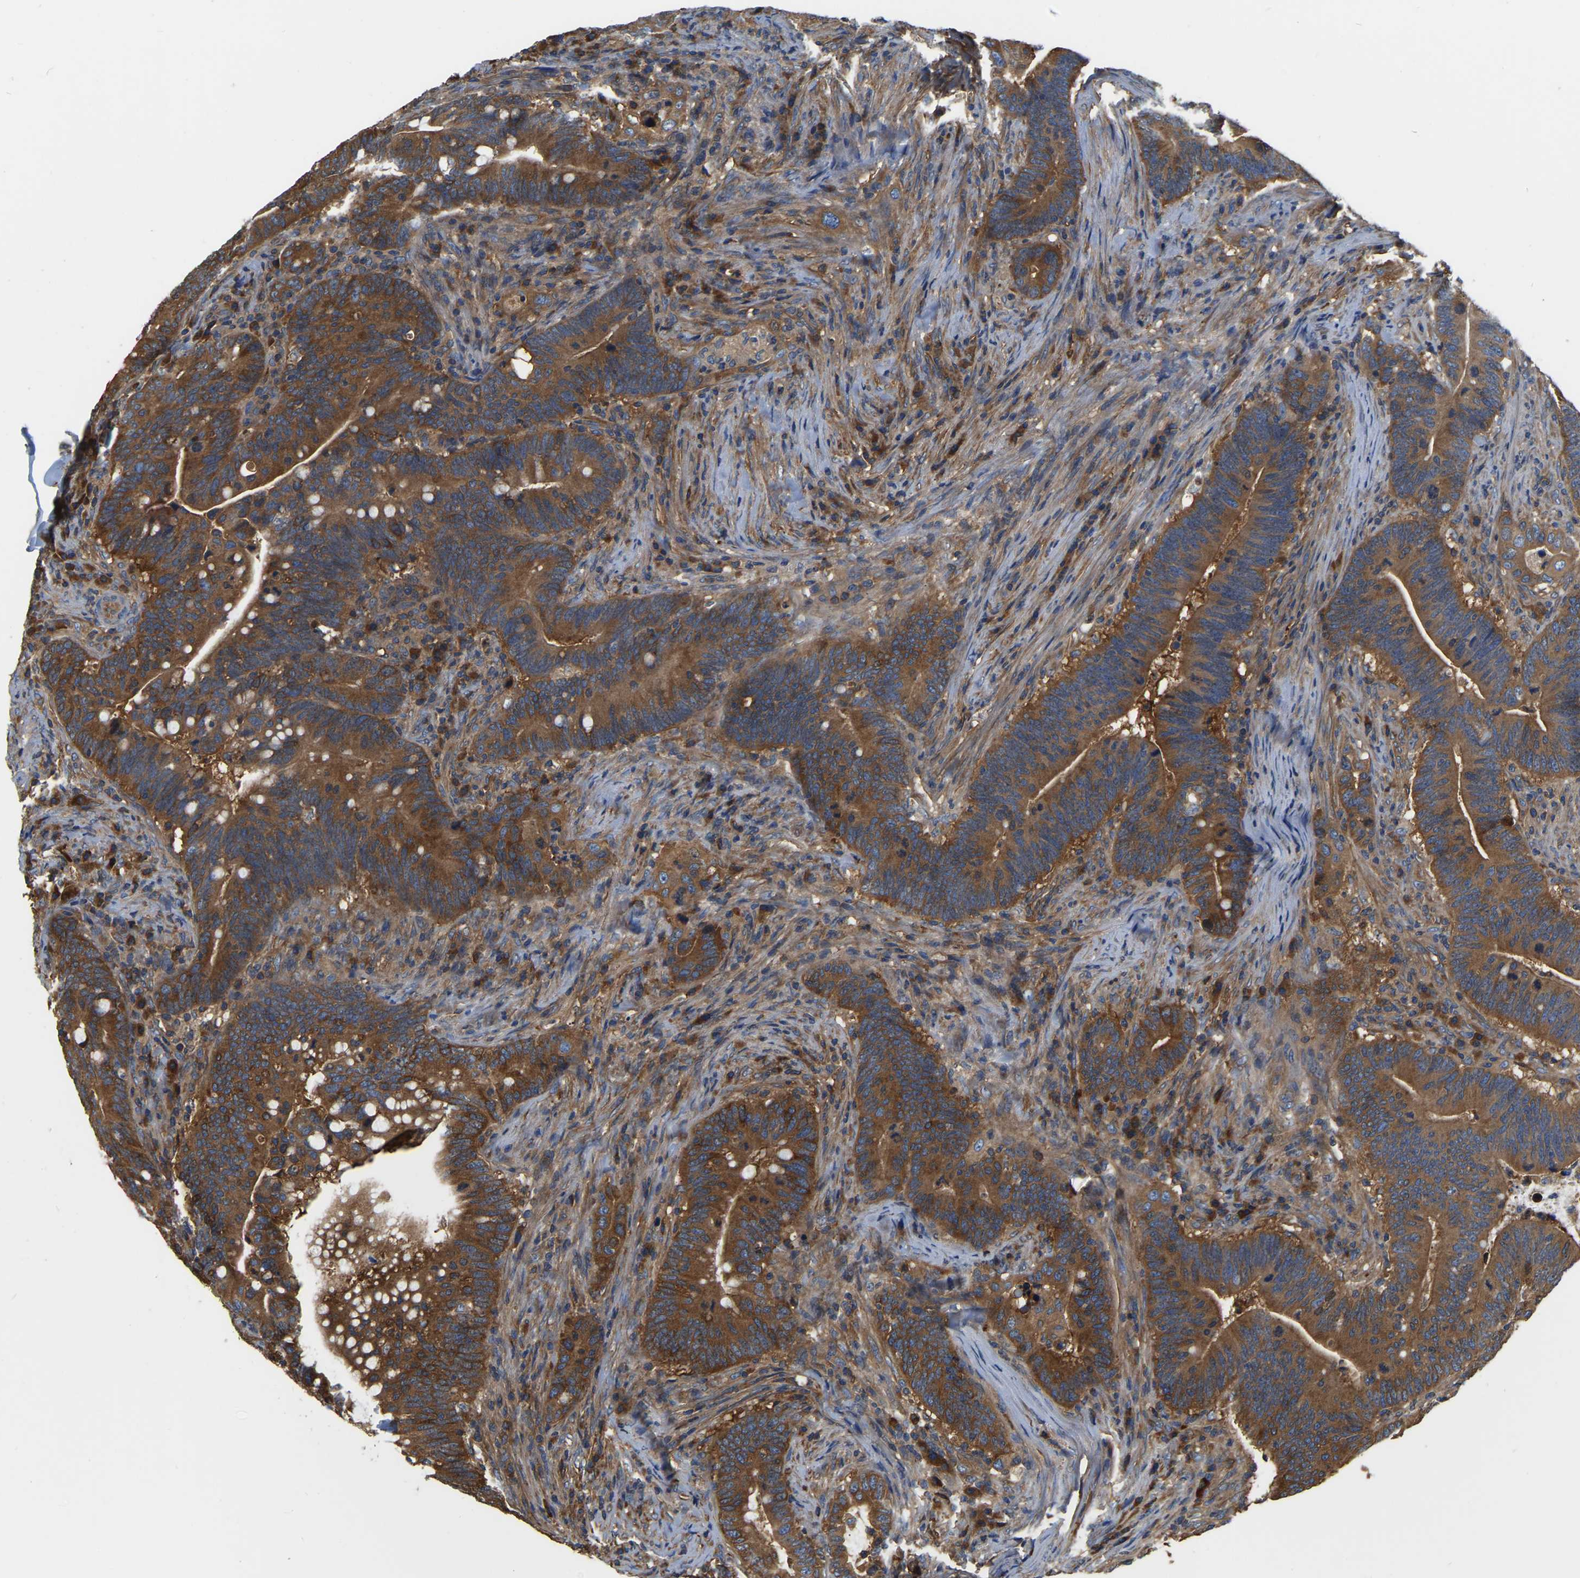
{"staining": {"intensity": "strong", "quantity": ">75%", "location": "cytoplasmic/membranous"}, "tissue": "colorectal cancer", "cell_type": "Tumor cells", "image_type": "cancer", "snomed": [{"axis": "morphology", "description": "Normal tissue, NOS"}, {"axis": "morphology", "description": "Adenocarcinoma, NOS"}, {"axis": "topography", "description": "Colon"}], "caption": "Immunohistochemistry (IHC) staining of colorectal cancer (adenocarcinoma), which reveals high levels of strong cytoplasmic/membranous staining in approximately >75% of tumor cells indicating strong cytoplasmic/membranous protein positivity. The staining was performed using DAB (brown) for protein detection and nuclei were counterstained in hematoxylin (blue).", "gene": "GARS1", "patient": {"sex": "female", "age": 66}}